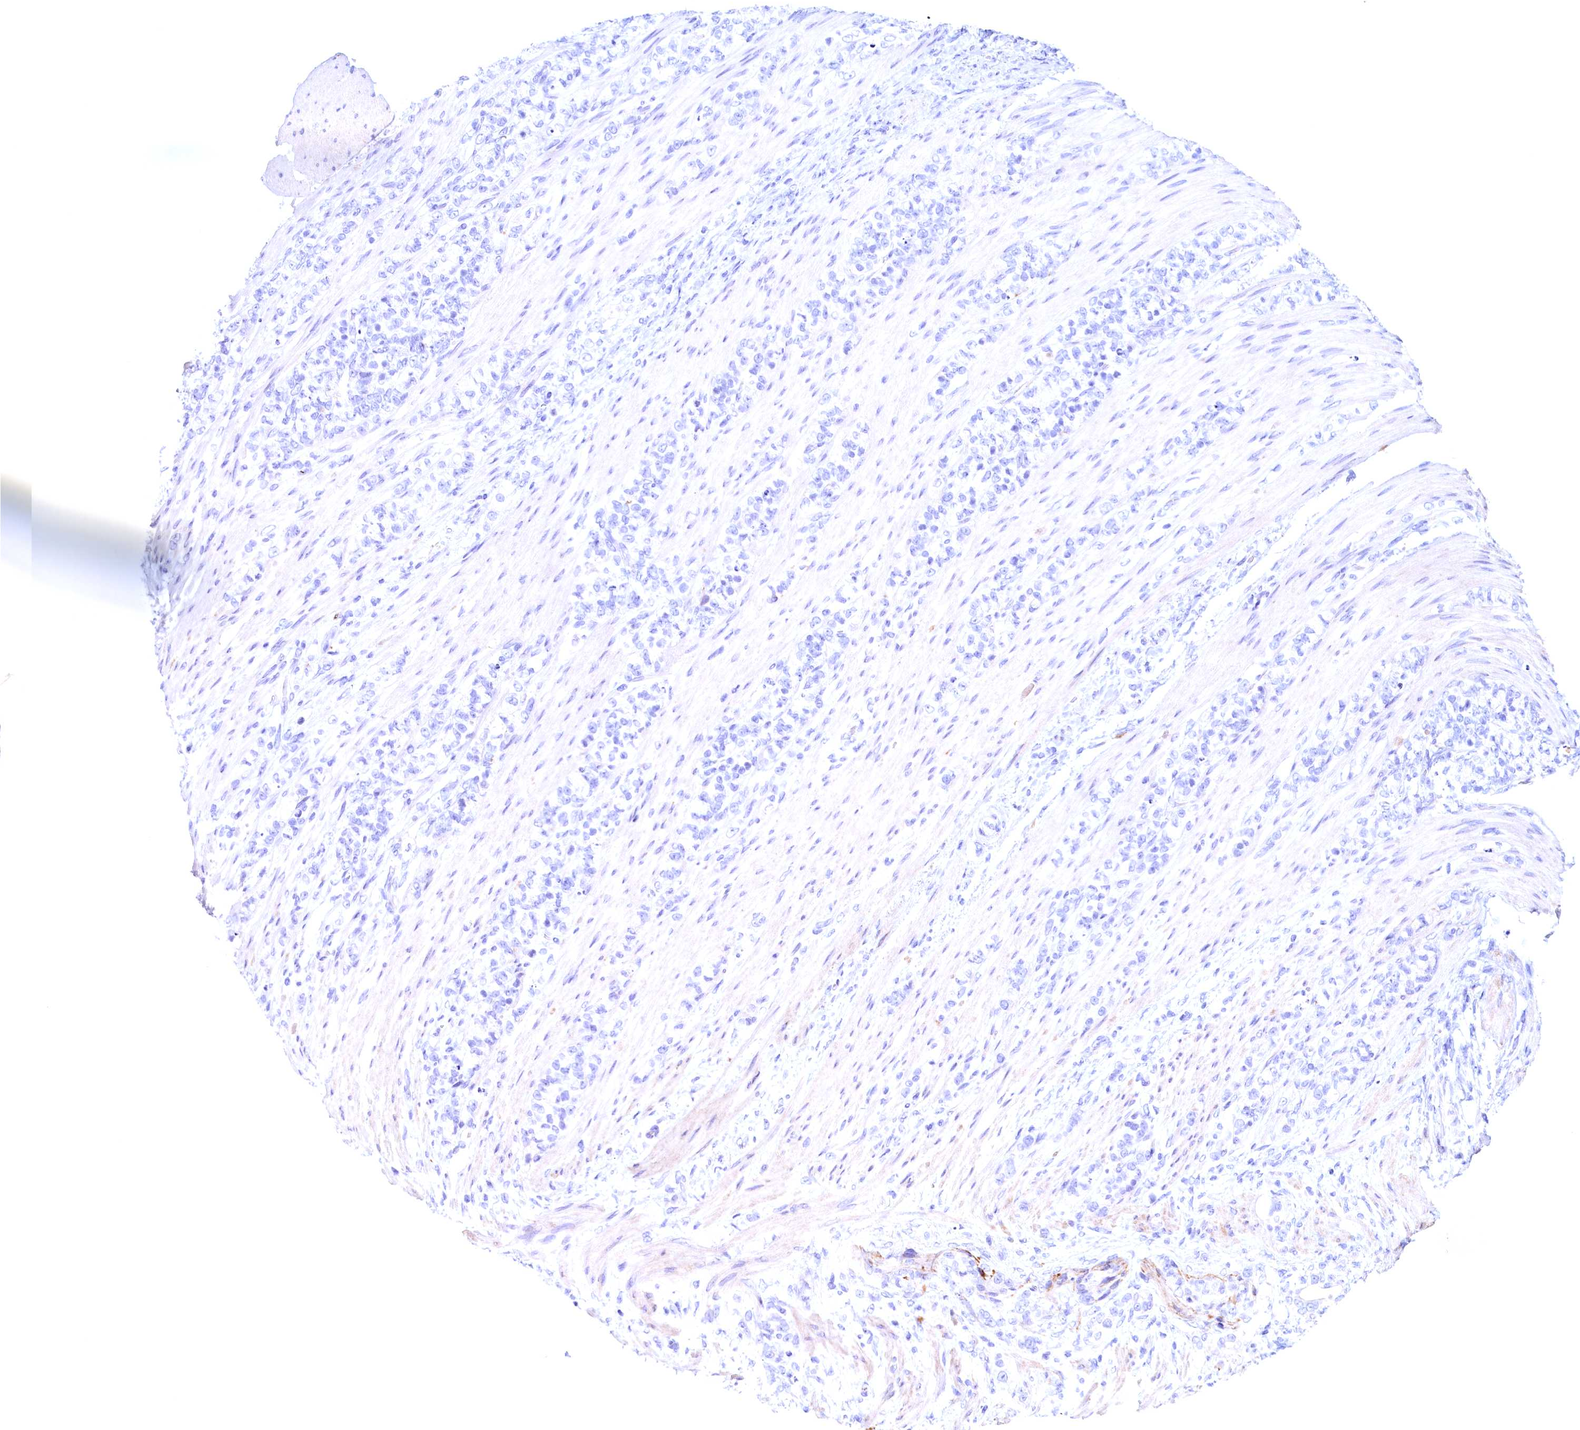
{"staining": {"intensity": "negative", "quantity": "none", "location": "none"}, "tissue": "stomach cancer", "cell_type": "Tumor cells", "image_type": "cancer", "snomed": [{"axis": "morphology", "description": "Adenocarcinoma, NOS"}, {"axis": "topography", "description": "Stomach"}], "caption": "Human stomach adenocarcinoma stained for a protein using immunohistochemistry reveals no staining in tumor cells.", "gene": "MAP1LC3A", "patient": {"sex": "female", "age": 79}}